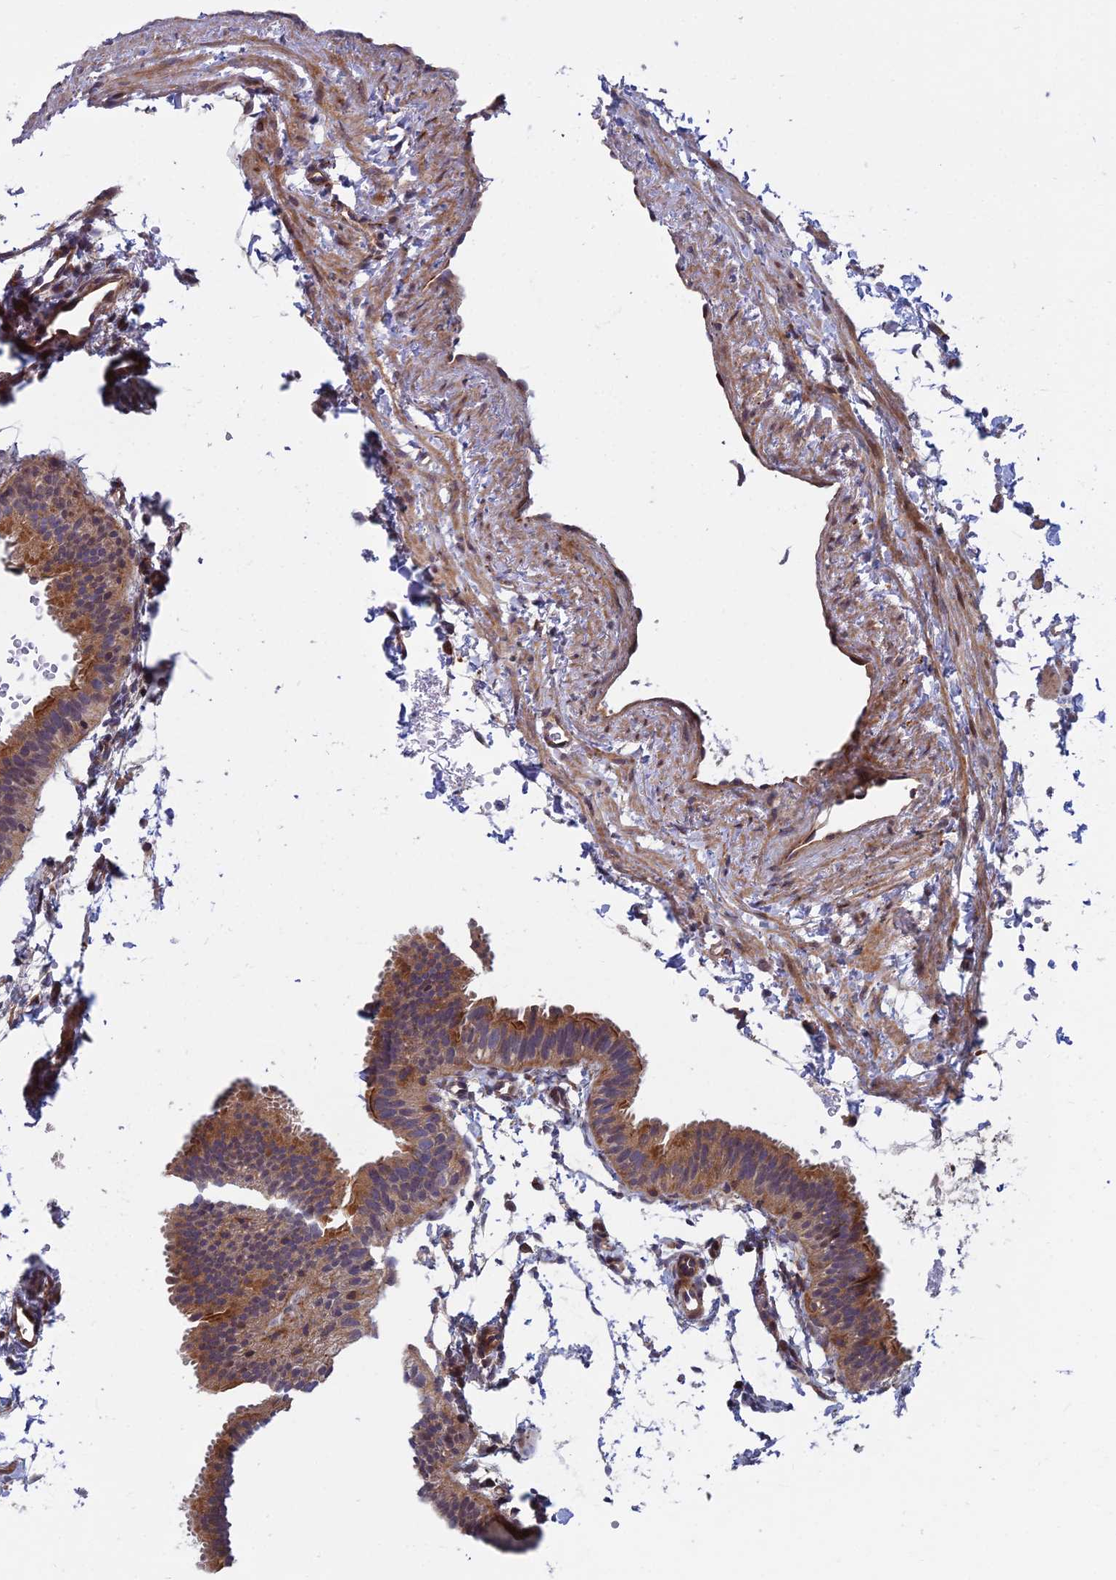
{"staining": {"intensity": "moderate", "quantity": ">75%", "location": "cytoplasmic/membranous"}, "tissue": "fallopian tube", "cell_type": "Glandular cells", "image_type": "normal", "snomed": [{"axis": "morphology", "description": "Normal tissue, NOS"}, {"axis": "topography", "description": "Fallopian tube"}], "caption": "DAB immunohistochemical staining of unremarkable fallopian tube demonstrates moderate cytoplasmic/membranous protein positivity in about >75% of glandular cells.", "gene": "COMMD2", "patient": {"sex": "female", "age": 35}}